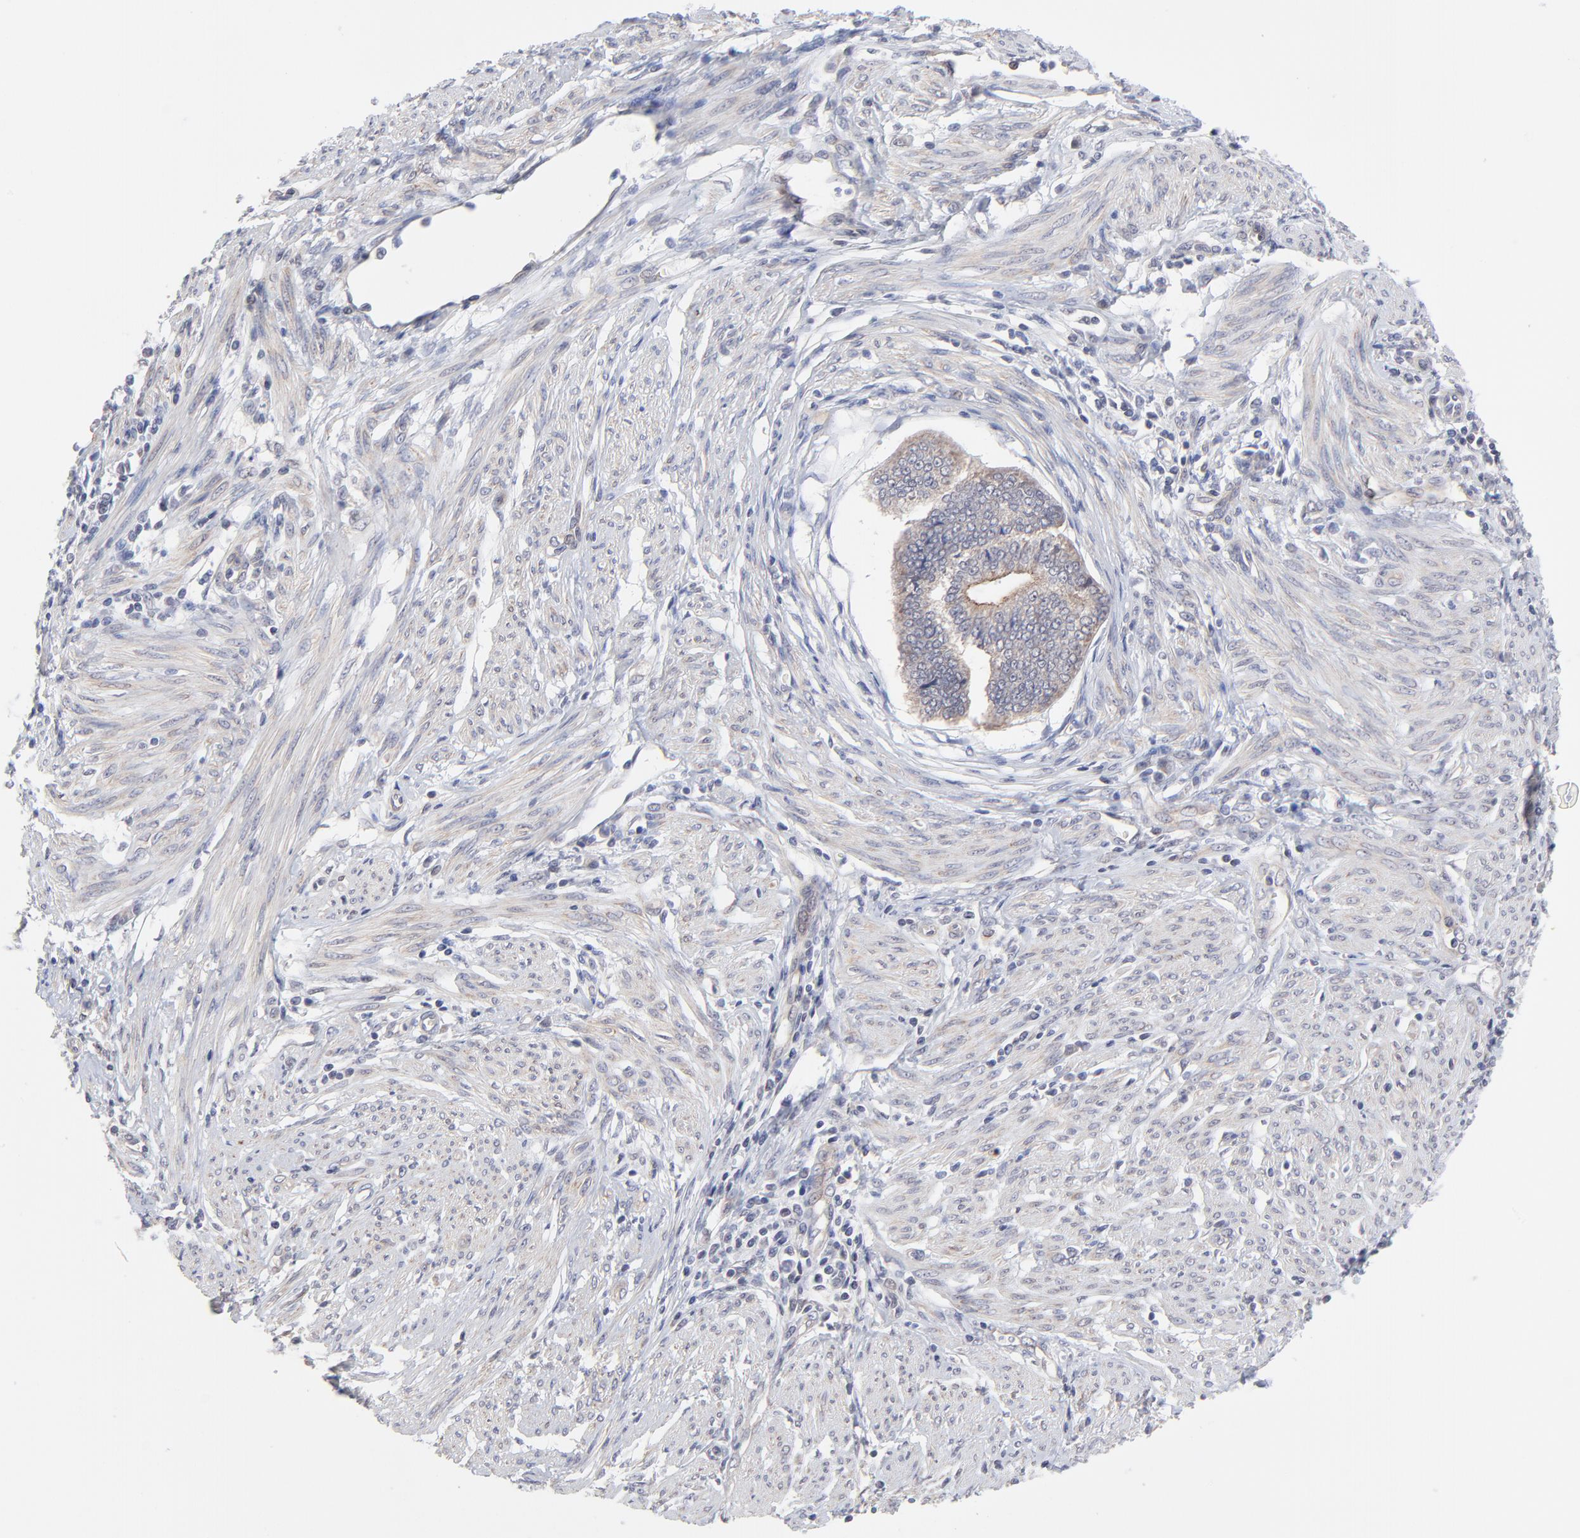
{"staining": {"intensity": "weak", "quantity": ">75%", "location": "cytoplasmic/membranous"}, "tissue": "endometrial cancer", "cell_type": "Tumor cells", "image_type": "cancer", "snomed": [{"axis": "morphology", "description": "Adenocarcinoma, NOS"}, {"axis": "topography", "description": "Endometrium"}], "caption": "Brown immunohistochemical staining in endometrial adenocarcinoma reveals weak cytoplasmic/membranous staining in about >75% of tumor cells.", "gene": "FBXO8", "patient": {"sex": "female", "age": 75}}